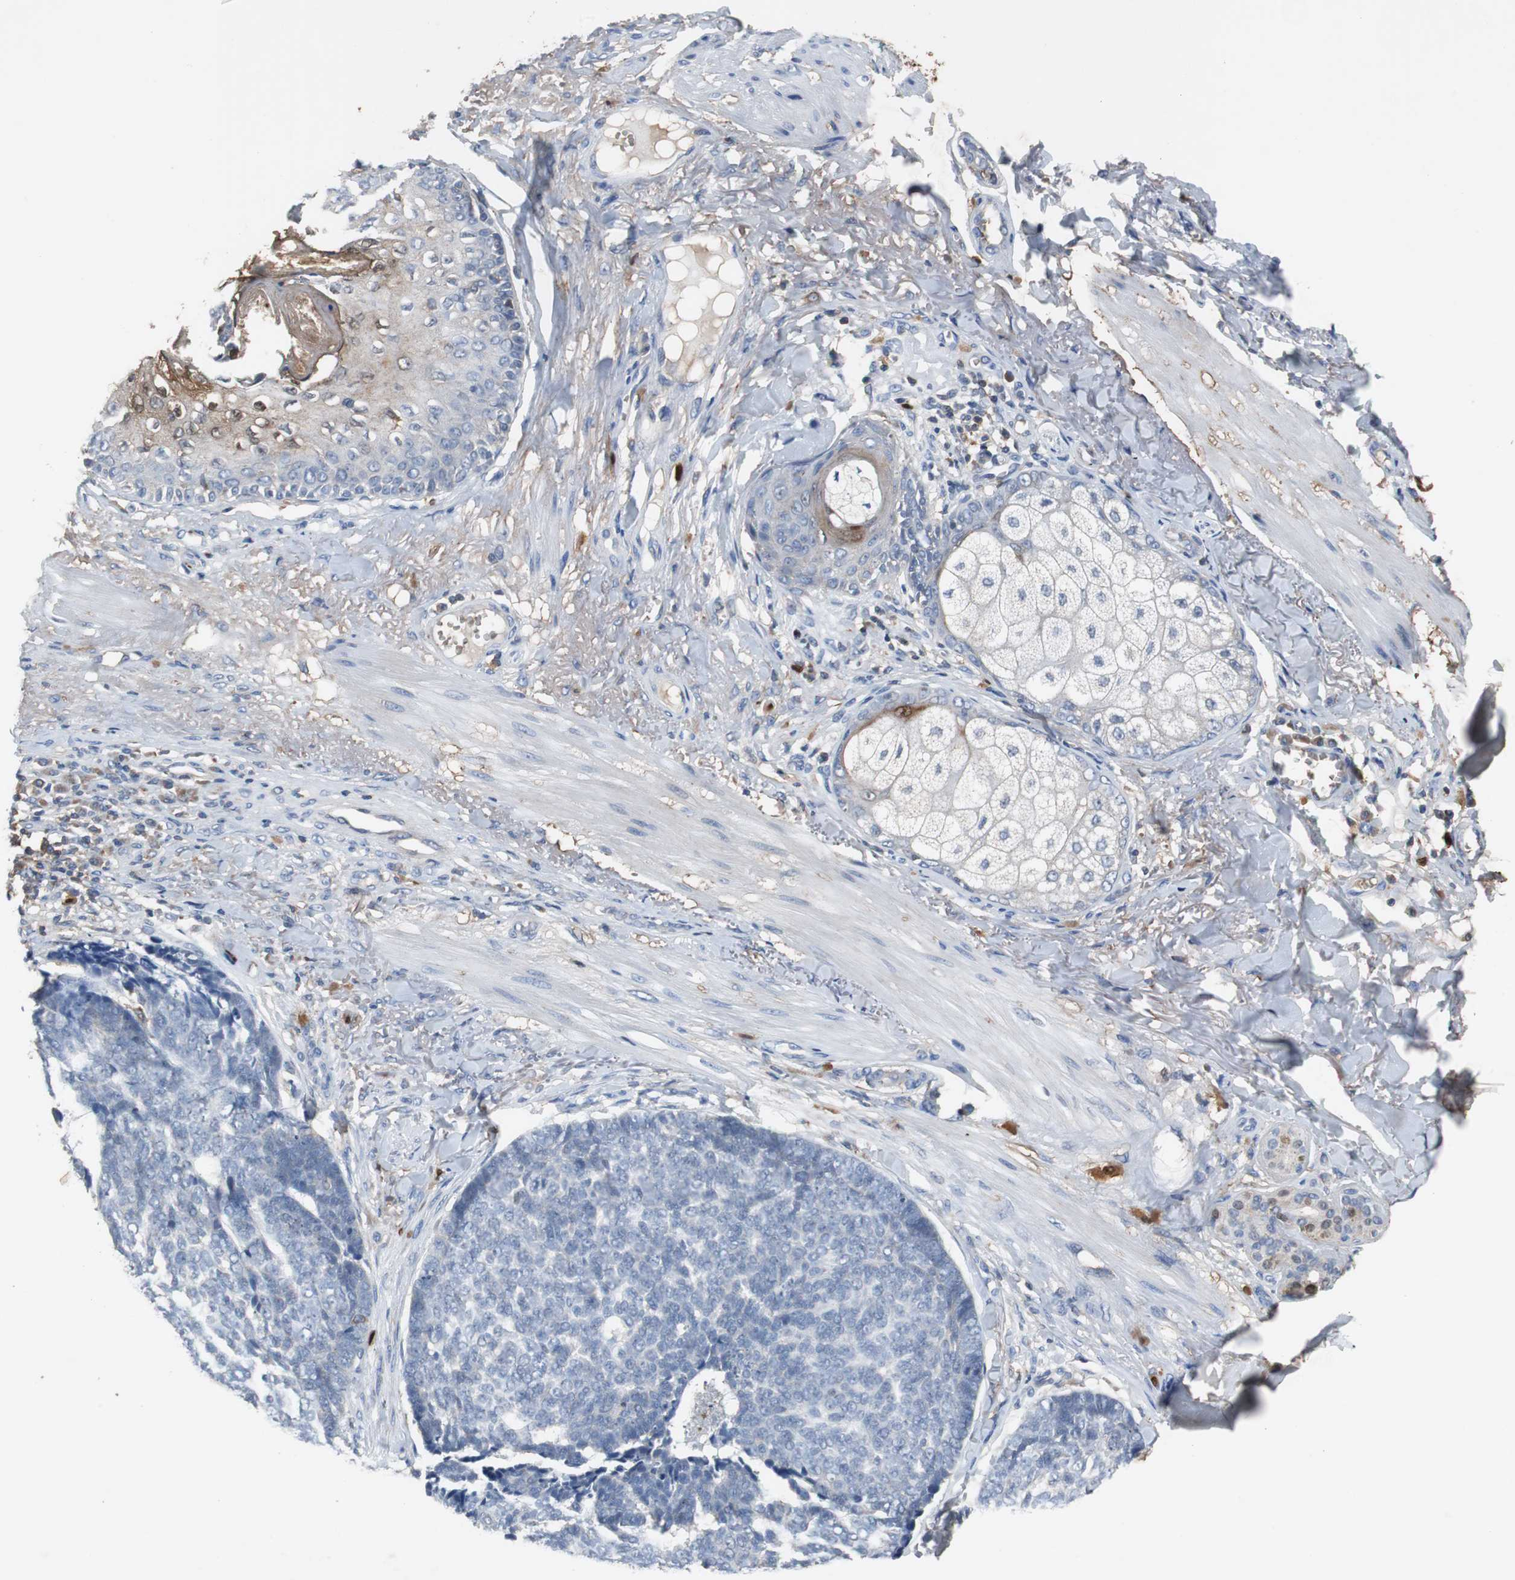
{"staining": {"intensity": "negative", "quantity": "none", "location": "none"}, "tissue": "skin cancer", "cell_type": "Tumor cells", "image_type": "cancer", "snomed": [{"axis": "morphology", "description": "Basal cell carcinoma"}, {"axis": "topography", "description": "Skin"}], "caption": "IHC micrograph of human skin basal cell carcinoma stained for a protein (brown), which exhibits no expression in tumor cells.", "gene": "CALB2", "patient": {"sex": "male", "age": 84}}